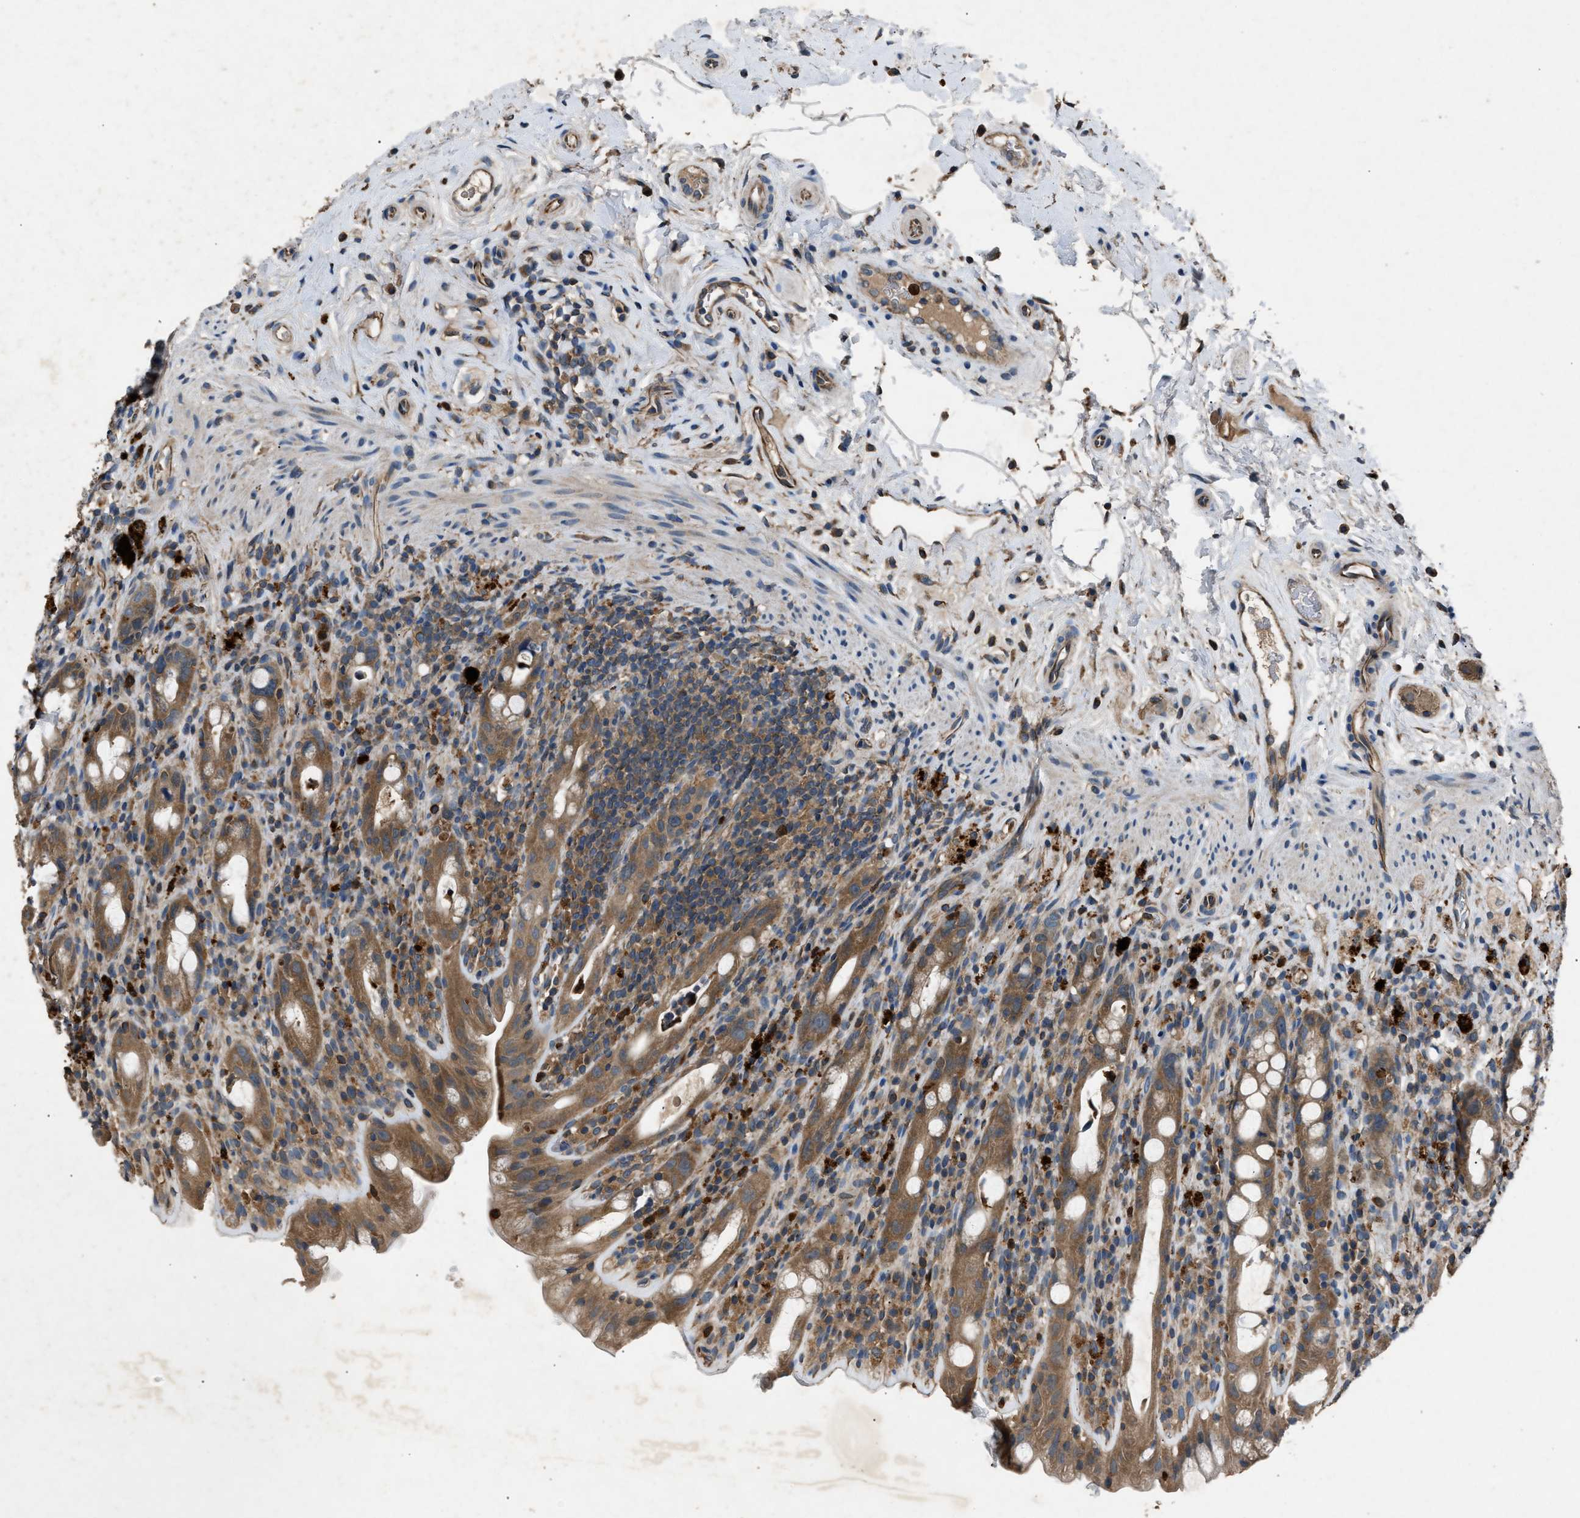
{"staining": {"intensity": "moderate", "quantity": ">75%", "location": "cytoplasmic/membranous"}, "tissue": "rectum", "cell_type": "Glandular cells", "image_type": "normal", "snomed": [{"axis": "morphology", "description": "Normal tissue, NOS"}, {"axis": "topography", "description": "Rectum"}], "caption": "The image displays immunohistochemical staining of benign rectum. There is moderate cytoplasmic/membranous staining is present in approximately >75% of glandular cells.", "gene": "PPID", "patient": {"sex": "male", "age": 44}}